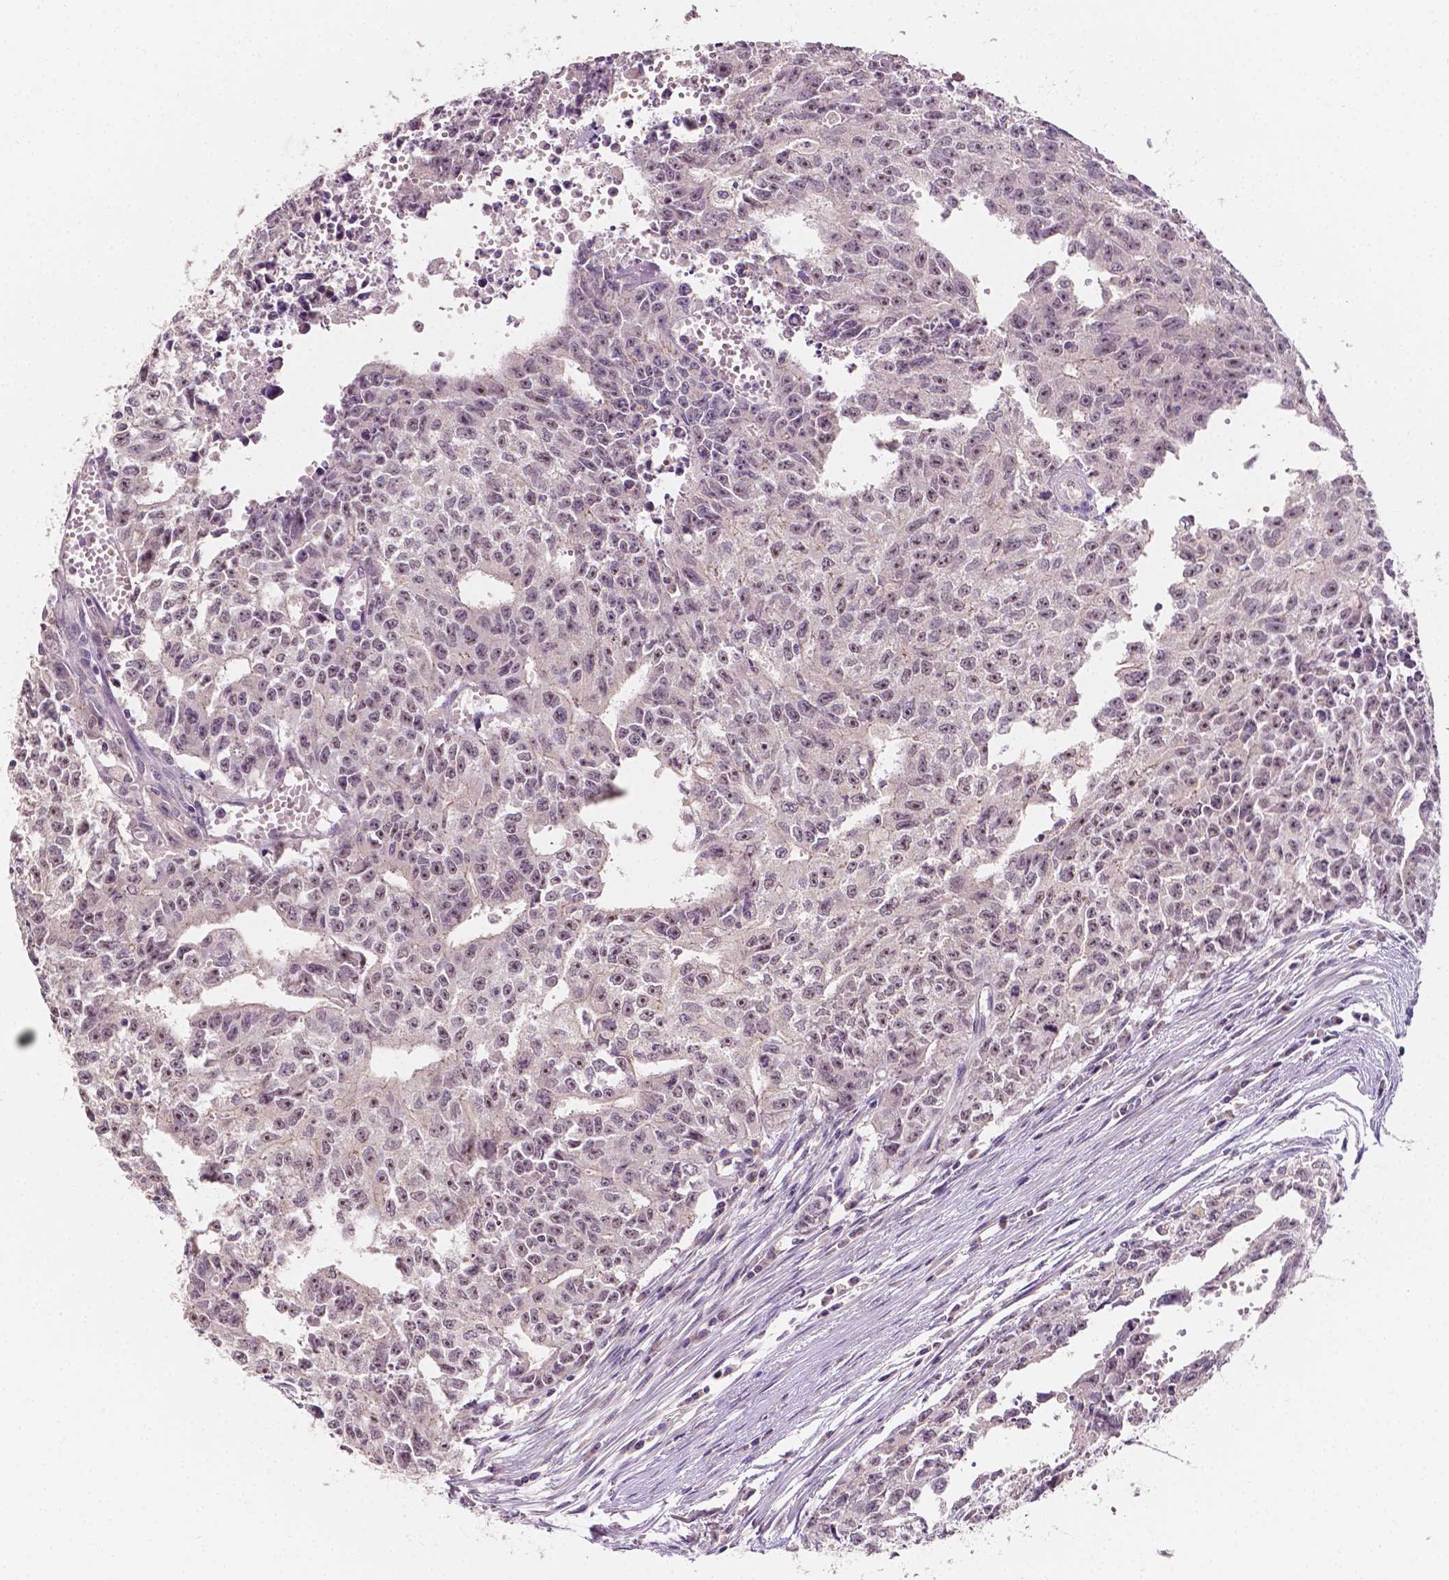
{"staining": {"intensity": "negative", "quantity": "none", "location": "none"}, "tissue": "testis cancer", "cell_type": "Tumor cells", "image_type": "cancer", "snomed": [{"axis": "morphology", "description": "Carcinoma, Embryonal, NOS"}, {"axis": "morphology", "description": "Teratoma, malignant, NOS"}, {"axis": "topography", "description": "Testis"}], "caption": "This photomicrograph is of malignant teratoma (testis) stained with immunohistochemistry to label a protein in brown with the nuclei are counter-stained blue. There is no staining in tumor cells.", "gene": "SIRT2", "patient": {"sex": "male", "age": 24}}